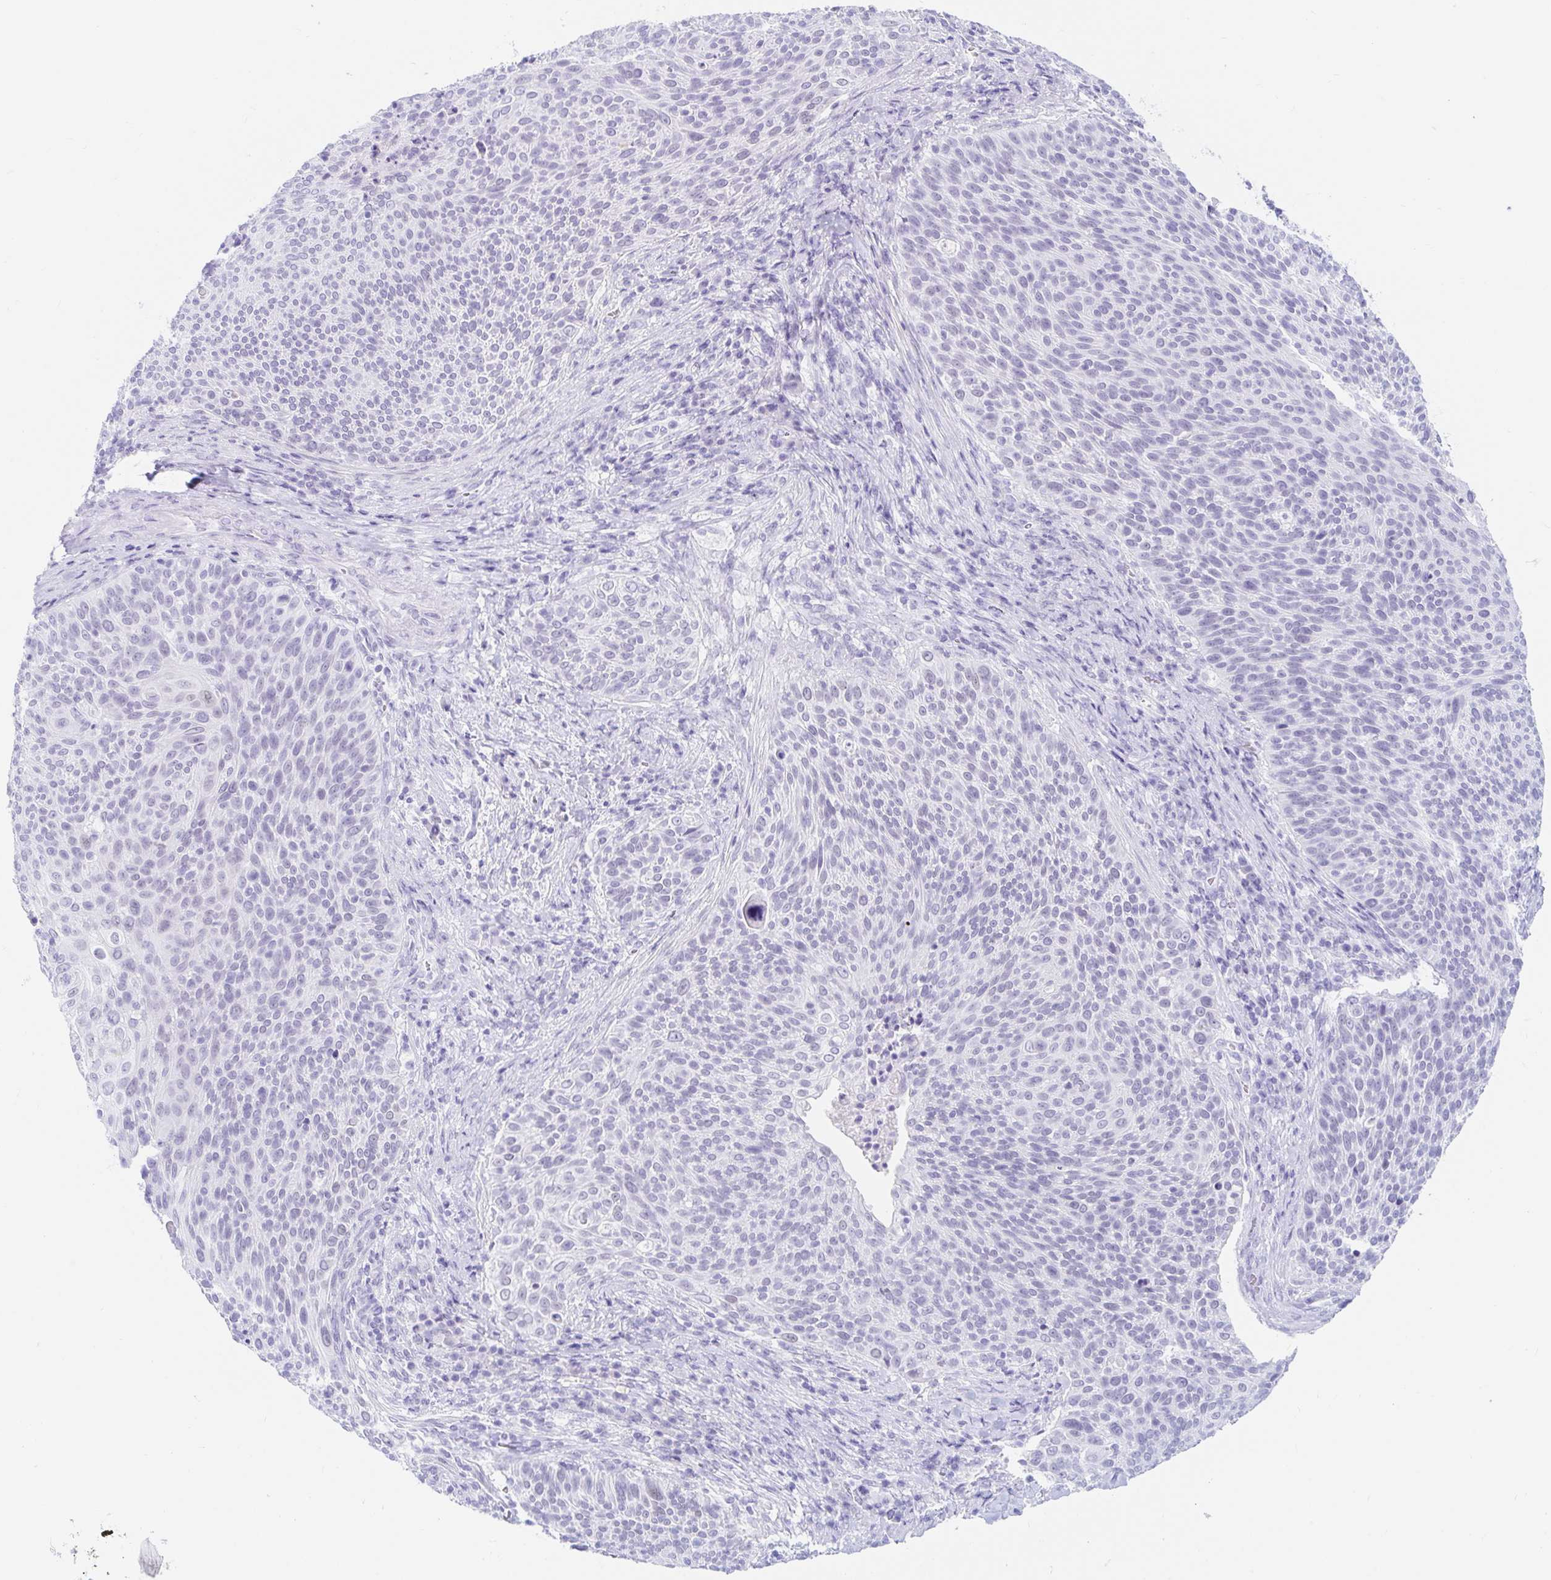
{"staining": {"intensity": "negative", "quantity": "none", "location": "none"}, "tissue": "cervical cancer", "cell_type": "Tumor cells", "image_type": "cancer", "snomed": [{"axis": "morphology", "description": "Squamous cell carcinoma, NOS"}, {"axis": "topography", "description": "Cervix"}], "caption": "A histopathology image of squamous cell carcinoma (cervical) stained for a protein reveals no brown staining in tumor cells. (Brightfield microscopy of DAB IHC at high magnification).", "gene": "OR6T1", "patient": {"sex": "female", "age": 31}}